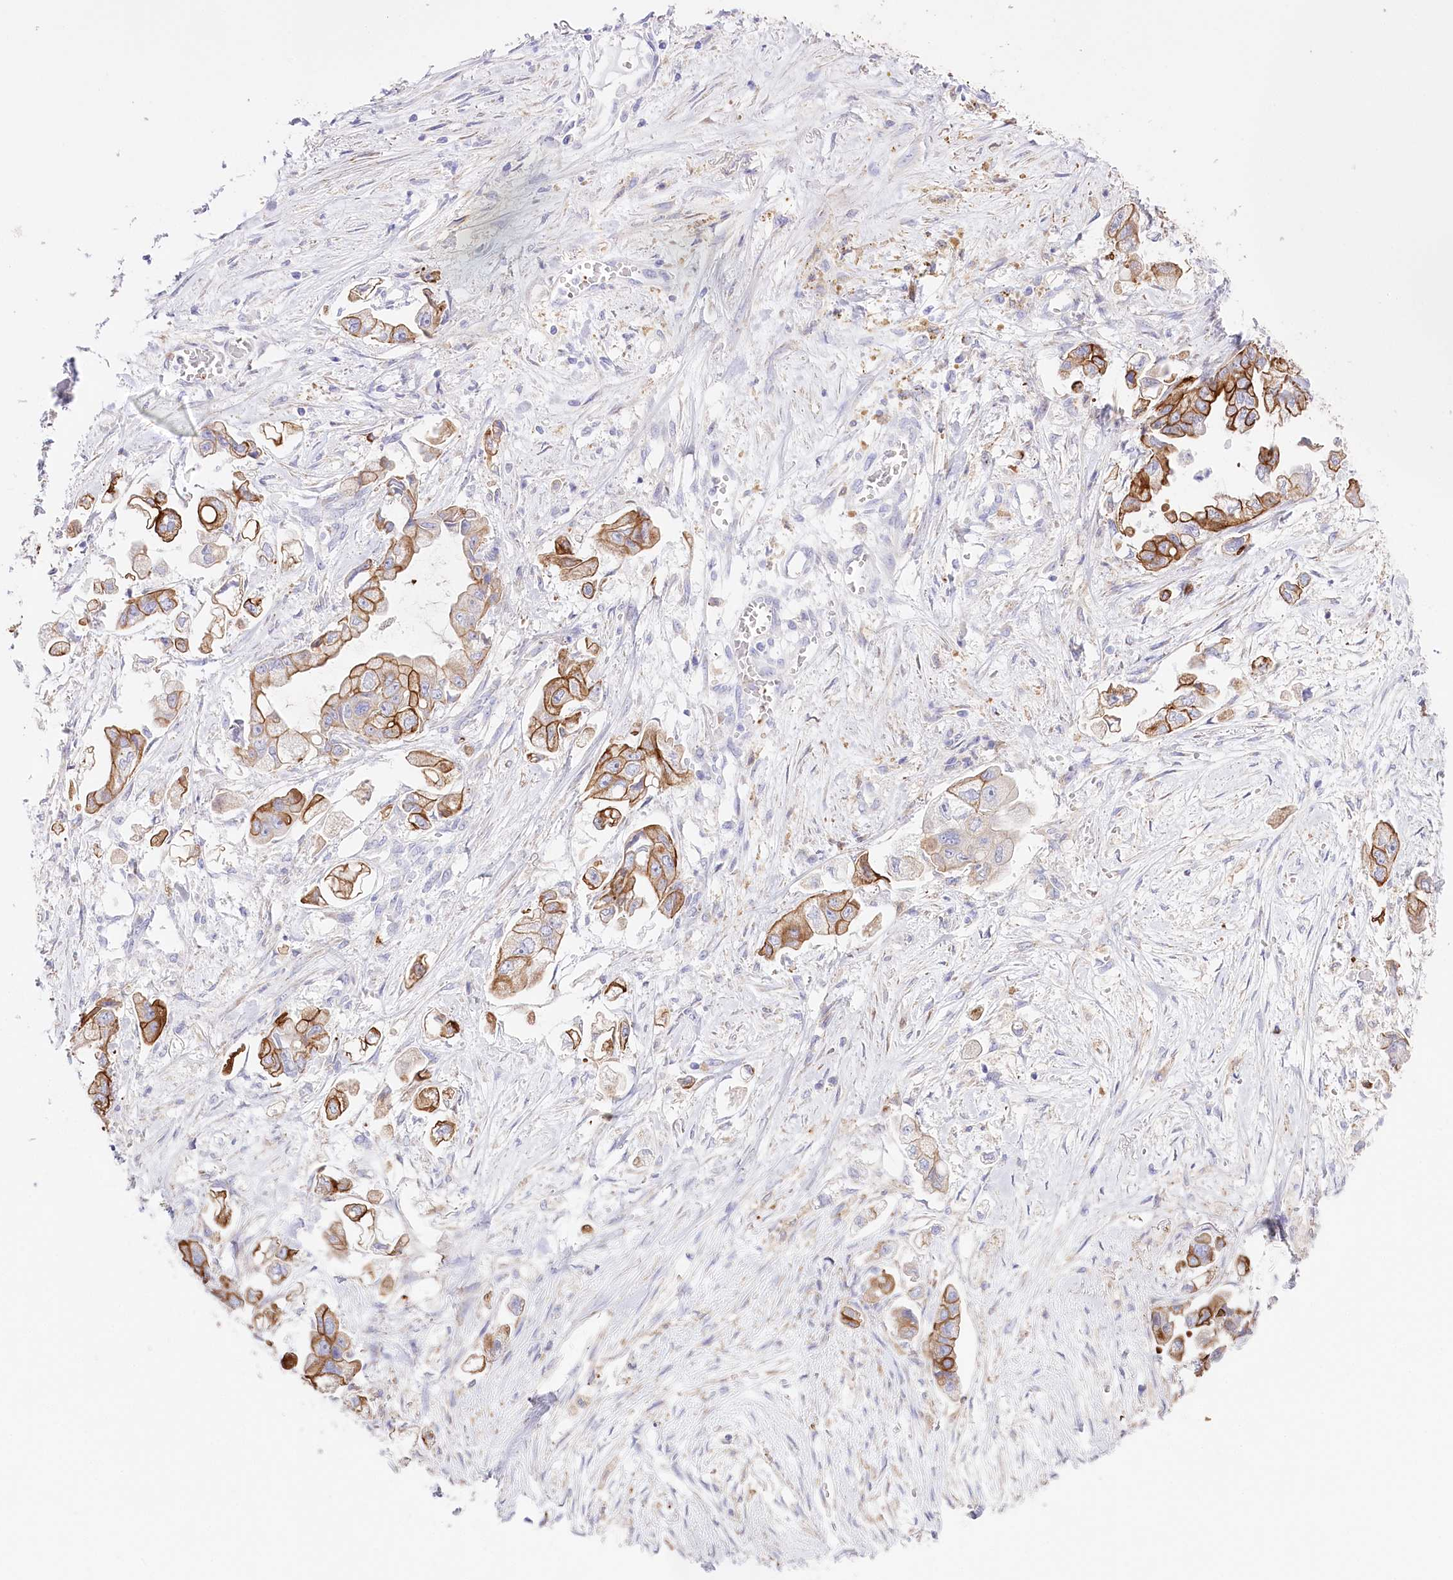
{"staining": {"intensity": "strong", "quantity": ">75%", "location": "cytoplasmic/membranous"}, "tissue": "stomach cancer", "cell_type": "Tumor cells", "image_type": "cancer", "snomed": [{"axis": "morphology", "description": "Adenocarcinoma, NOS"}, {"axis": "topography", "description": "Stomach"}], "caption": "A histopathology image of stomach cancer (adenocarcinoma) stained for a protein exhibits strong cytoplasmic/membranous brown staining in tumor cells.", "gene": "SLC39A10", "patient": {"sex": "male", "age": 62}}